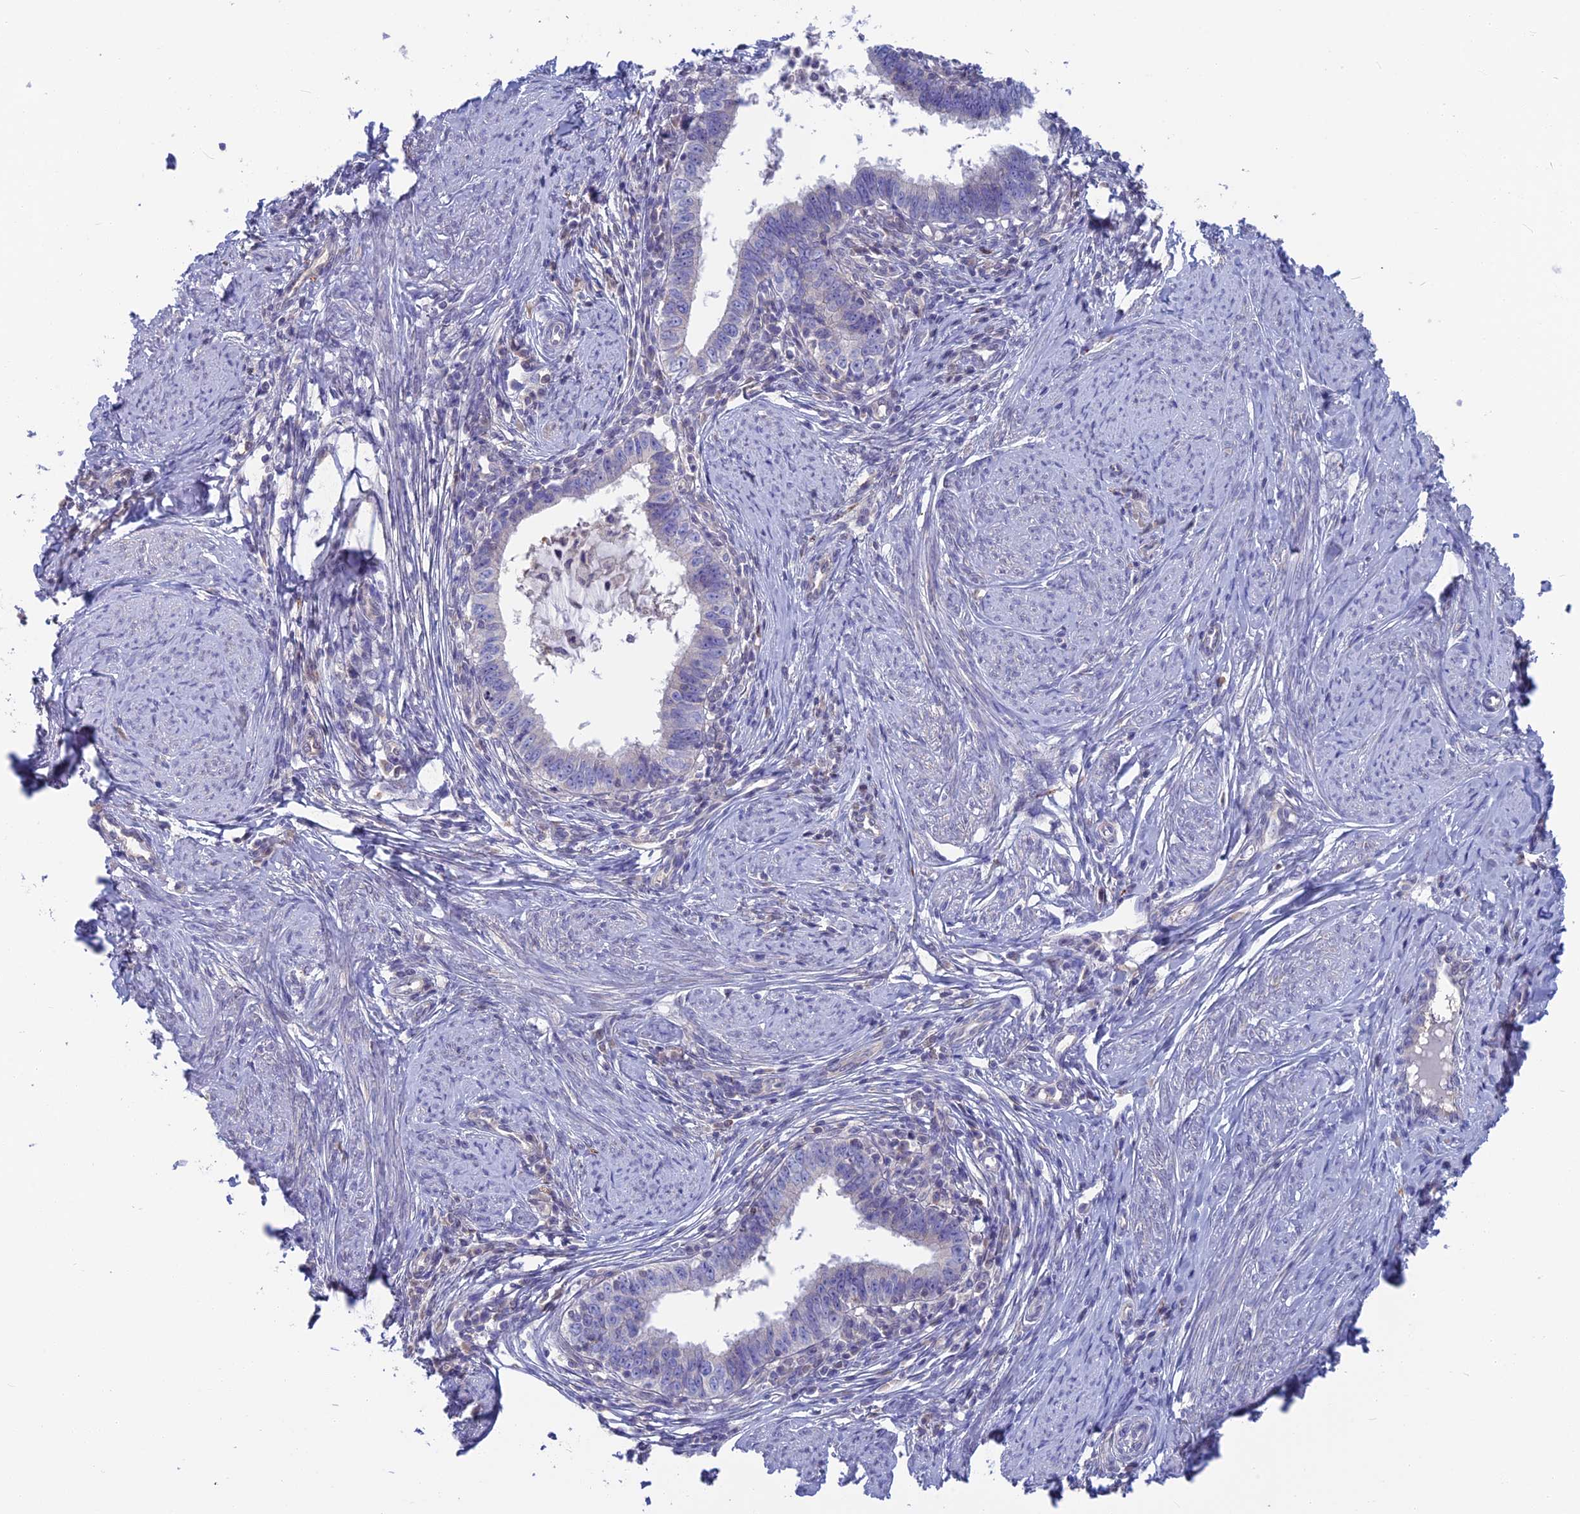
{"staining": {"intensity": "negative", "quantity": "none", "location": "none"}, "tissue": "cervical cancer", "cell_type": "Tumor cells", "image_type": "cancer", "snomed": [{"axis": "morphology", "description": "Adenocarcinoma, NOS"}, {"axis": "topography", "description": "Cervix"}], "caption": "Tumor cells are negative for protein expression in human cervical cancer.", "gene": "SNAP91", "patient": {"sex": "female", "age": 36}}